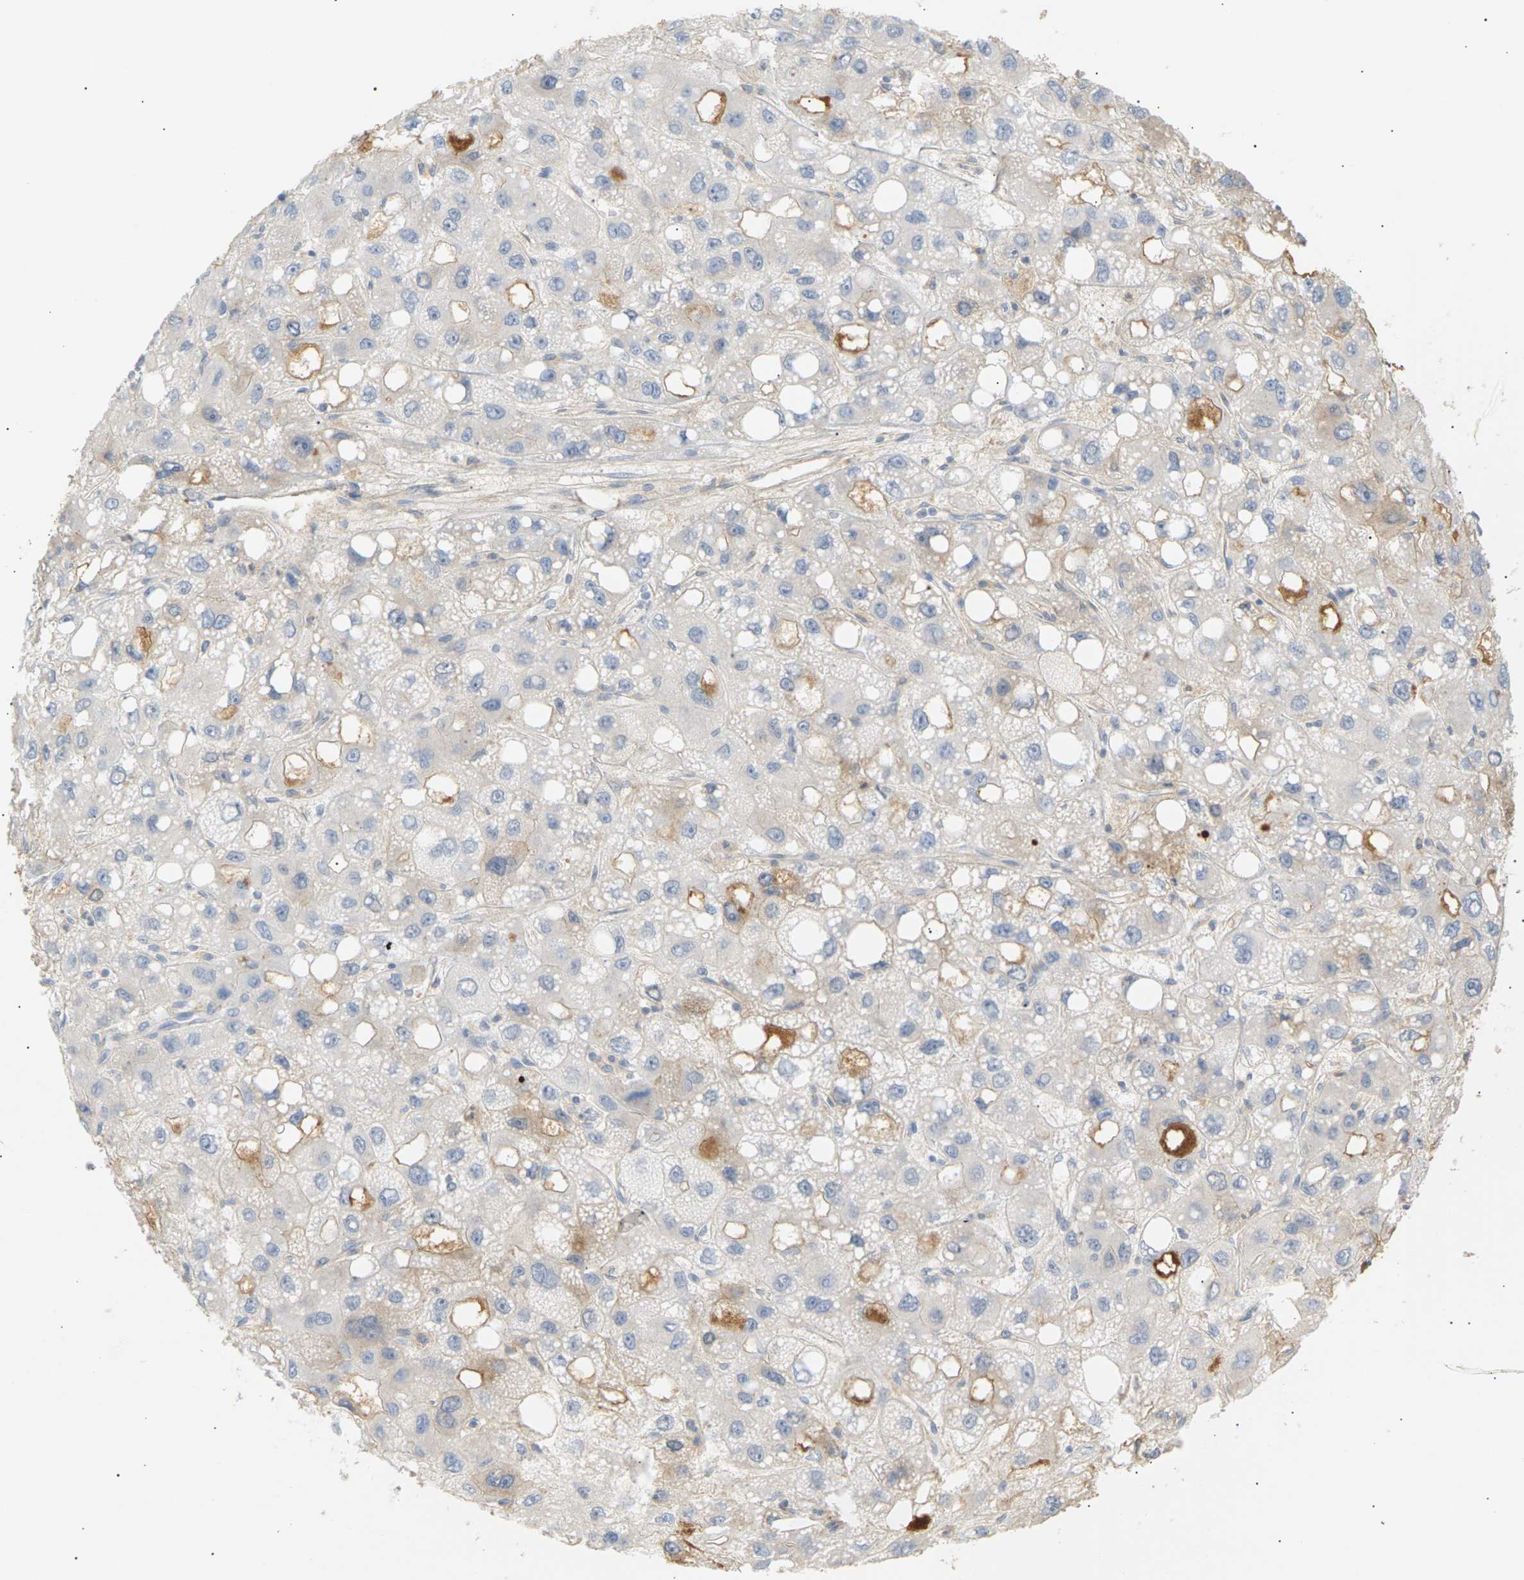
{"staining": {"intensity": "negative", "quantity": "none", "location": "none"}, "tissue": "liver cancer", "cell_type": "Tumor cells", "image_type": "cancer", "snomed": [{"axis": "morphology", "description": "Carcinoma, Hepatocellular, NOS"}, {"axis": "topography", "description": "Liver"}], "caption": "A high-resolution image shows immunohistochemistry (IHC) staining of liver cancer (hepatocellular carcinoma), which demonstrates no significant positivity in tumor cells.", "gene": "IGLC3", "patient": {"sex": "male", "age": 55}}